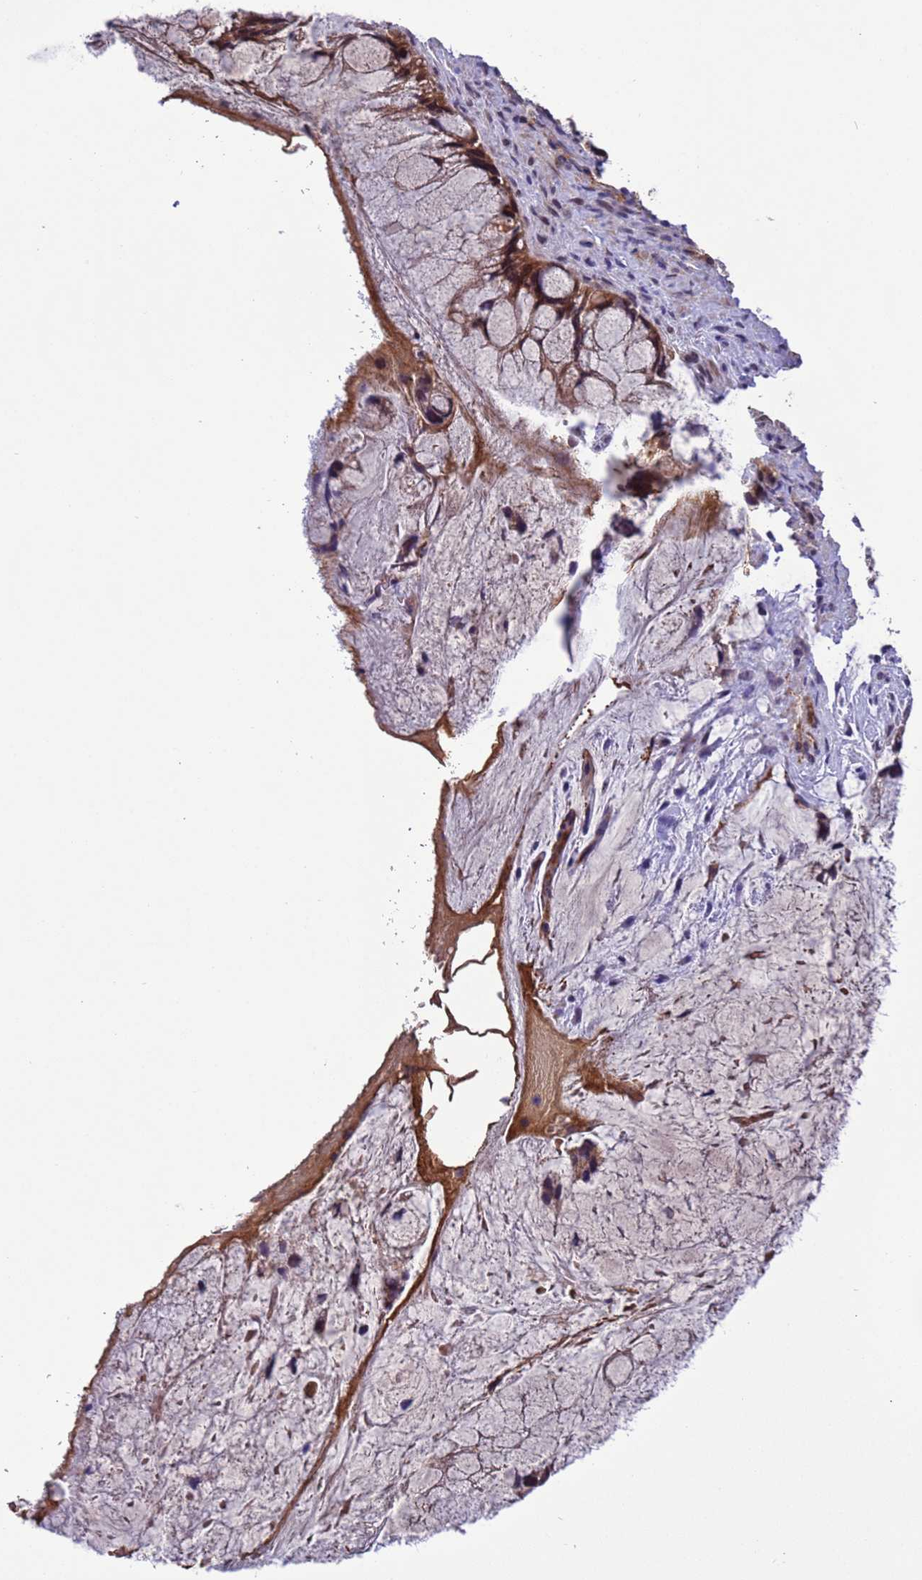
{"staining": {"intensity": "strong", "quantity": ">75%", "location": "cytoplasmic/membranous"}, "tissue": "ovarian cancer", "cell_type": "Tumor cells", "image_type": "cancer", "snomed": [{"axis": "morphology", "description": "Cystadenocarcinoma, mucinous, NOS"}, {"axis": "topography", "description": "Ovary"}], "caption": "This photomicrograph exhibits immunohistochemistry (IHC) staining of ovarian cancer (mucinous cystadenocarcinoma), with high strong cytoplasmic/membranous staining in approximately >75% of tumor cells.", "gene": "ARHGAP12", "patient": {"sex": "female", "age": 37}}